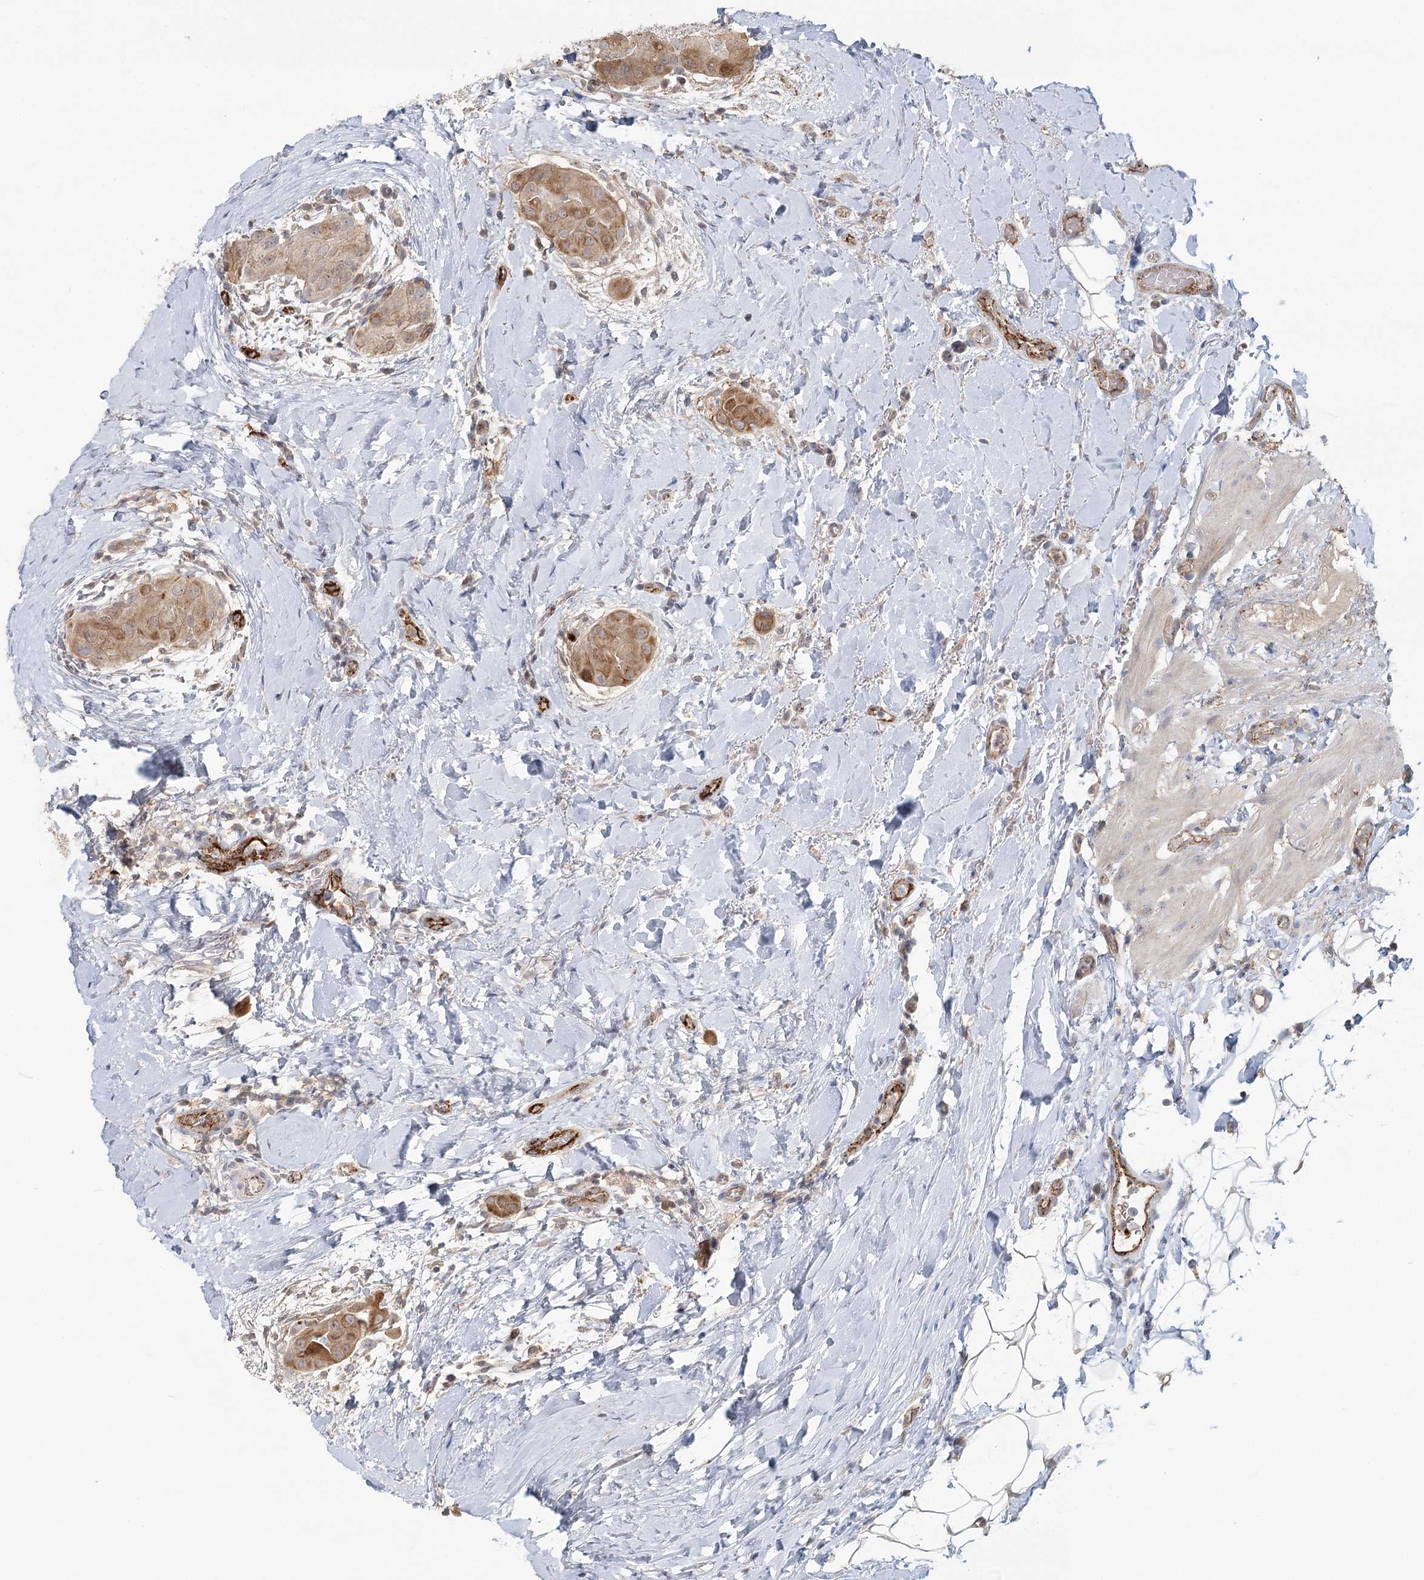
{"staining": {"intensity": "moderate", "quantity": ">75%", "location": "cytoplasmic/membranous"}, "tissue": "thyroid cancer", "cell_type": "Tumor cells", "image_type": "cancer", "snomed": [{"axis": "morphology", "description": "Papillary adenocarcinoma, NOS"}, {"axis": "topography", "description": "Thyroid gland"}], "caption": "Thyroid papillary adenocarcinoma was stained to show a protein in brown. There is medium levels of moderate cytoplasmic/membranous staining in about >75% of tumor cells.", "gene": "KBTBD4", "patient": {"sex": "male", "age": 33}}